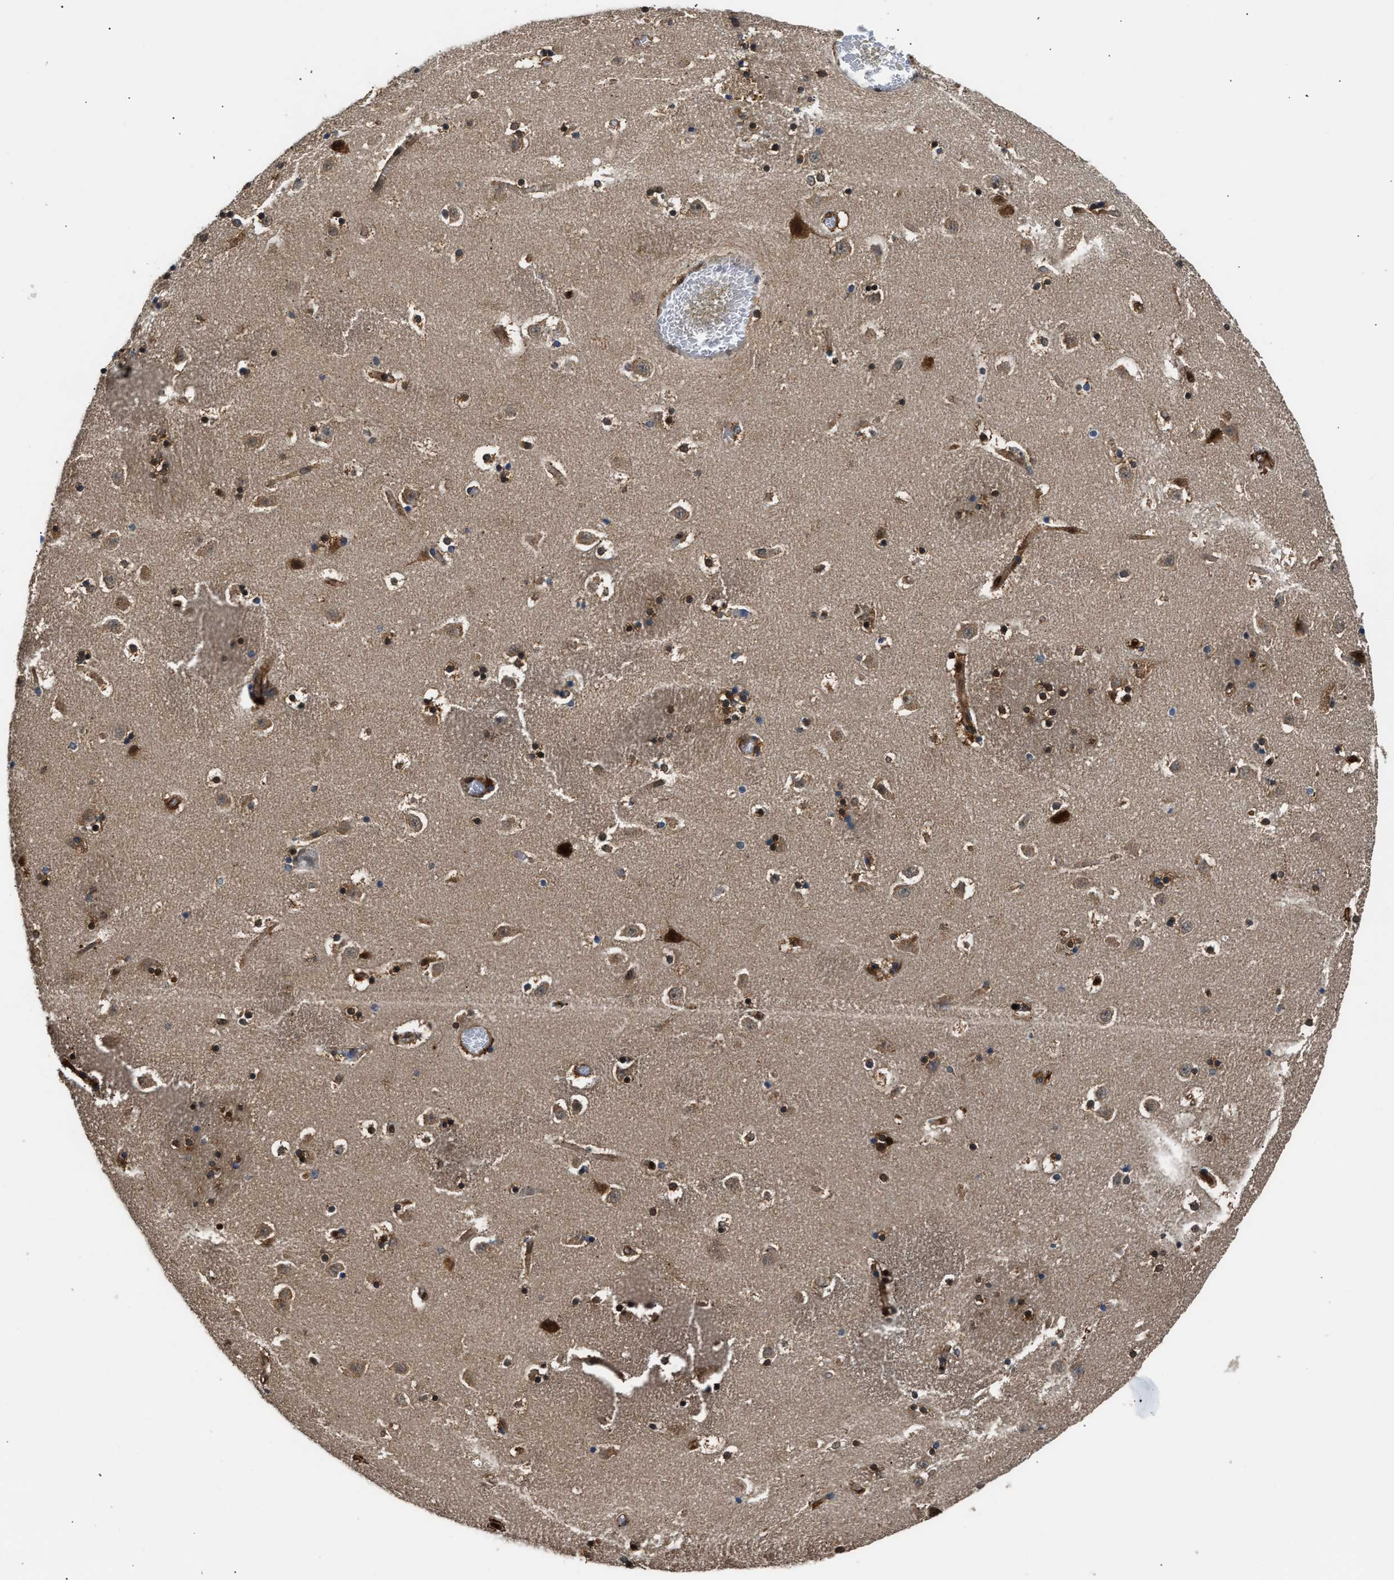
{"staining": {"intensity": "moderate", "quantity": "25%-75%", "location": "nuclear"}, "tissue": "caudate", "cell_type": "Glial cells", "image_type": "normal", "snomed": [{"axis": "morphology", "description": "Normal tissue, NOS"}, {"axis": "topography", "description": "Lateral ventricle wall"}], "caption": "Caudate stained for a protein (brown) shows moderate nuclear positive staining in approximately 25%-75% of glial cells.", "gene": "PPA1", "patient": {"sex": "male", "age": 45}}